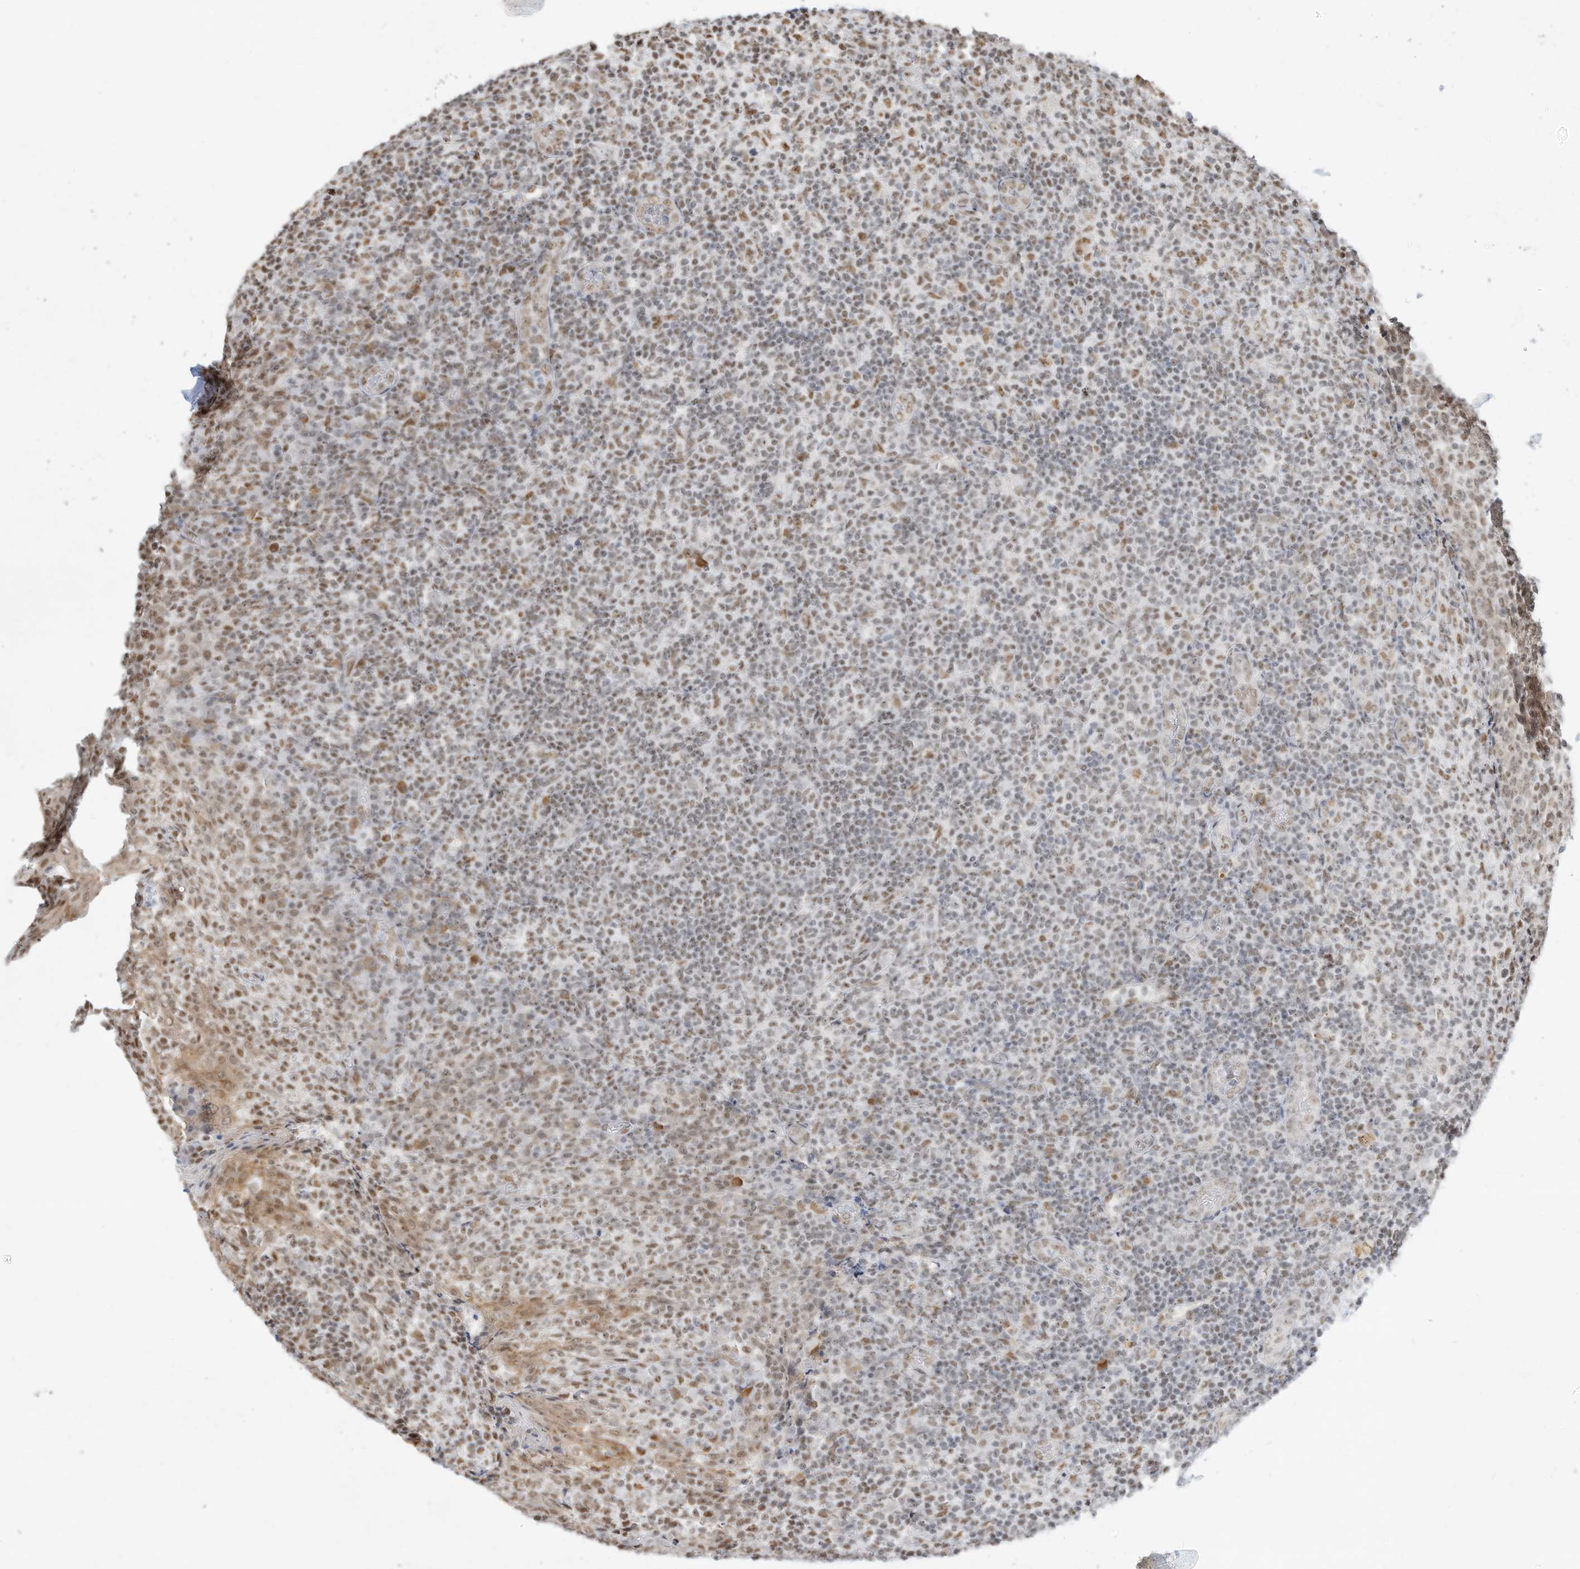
{"staining": {"intensity": "weak", "quantity": "25%-75%", "location": "nuclear"}, "tissue": "tonsil", "cell_type": "Germinal center cells", "image_type": "normal", "snomed": [{"axis": "morphology", "description": "Normal tissue, NOS"}, {"axis": "topography", "description": "Tonsil"}], "caption": "IHC image of normal tonsil stained for a protein (brown), which displays low levels of weak nuclear positivity in approximately 25%-75% of germinal center cells.", "gene": "NHSL1", "patient": {"sex": "female", "age": 19}}